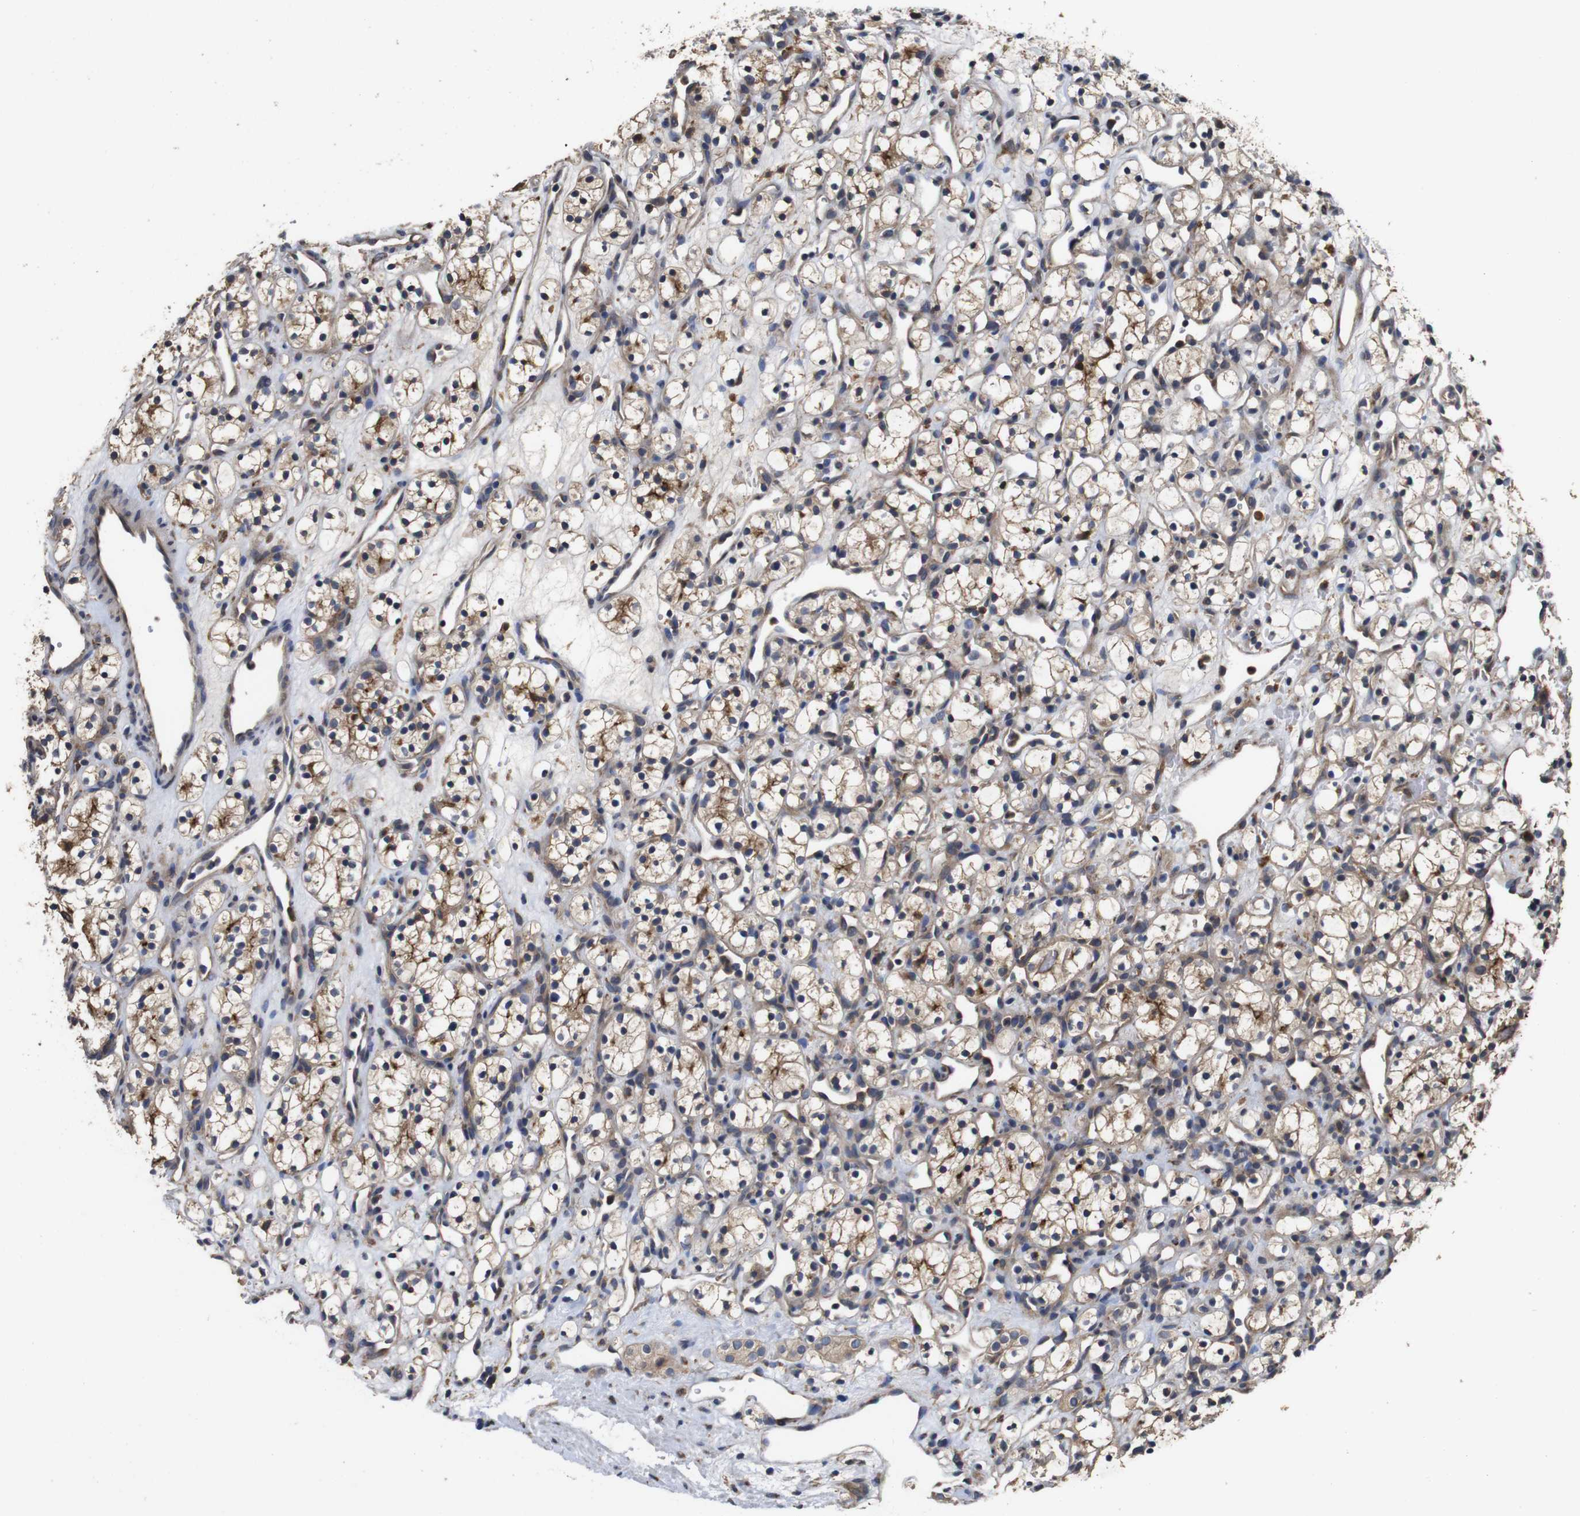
{"staining": {"intensity": "weak", "quantity": ">75%", "location": "cytoplasmic/membranous"}, "tissue": "renal cancer", "cell_type": "Tumor cells", "image_type": "cancer", "snomed": [{"axis": "morphology", "description": "Adenocarcinoma, NOS"}, {"axis": "topography", "description": "Kidney"}], "caption": "A high-resolution micrograph shows IHC staining of adenocarcinoma (renal), which exhibits weak cytoplasmic/membranous positivity in approximately >75% of tumor cells.", "gene": "ARHGAP24", "patient": {"sex": "female", "age": 60}}